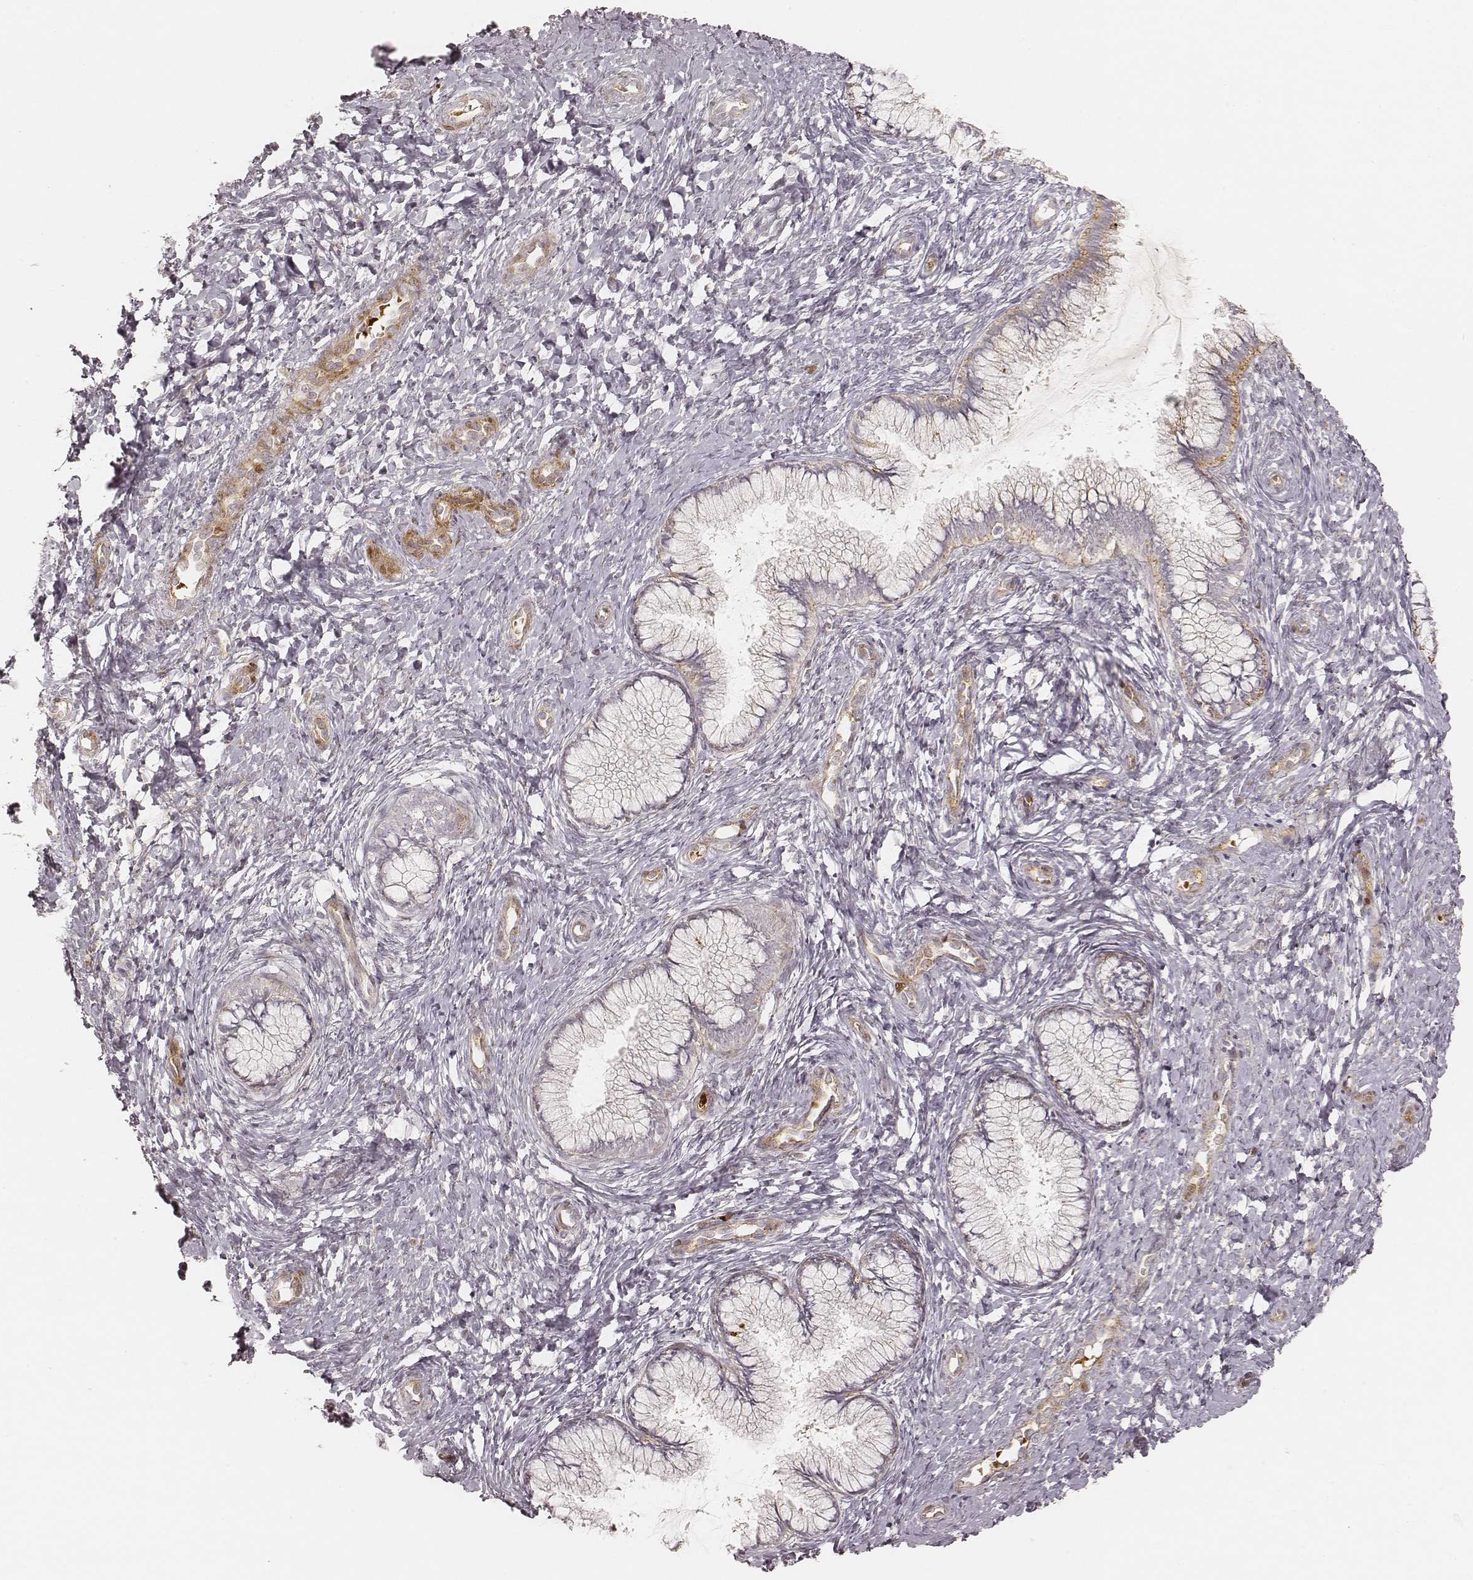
{"staining": {"intensity": "moderate", "quantity": "<25%", "location": "cytoplasmic/membranous"}, "tissue": "cervix", "cell_type": "Glandular cells", "image_type": "normal", "snomed": [{"axis": "morphology", "description": "Normal tissue, NOS"}, {"axis": "topography", "description": "Cervix"}], "caption": "Benign cervix shows moderate cytoplasmic/membranous positivity in approximately <25% of glandular cells.", "gene": "GORASP2", "patient": {"sex": "female", "age": 37}}